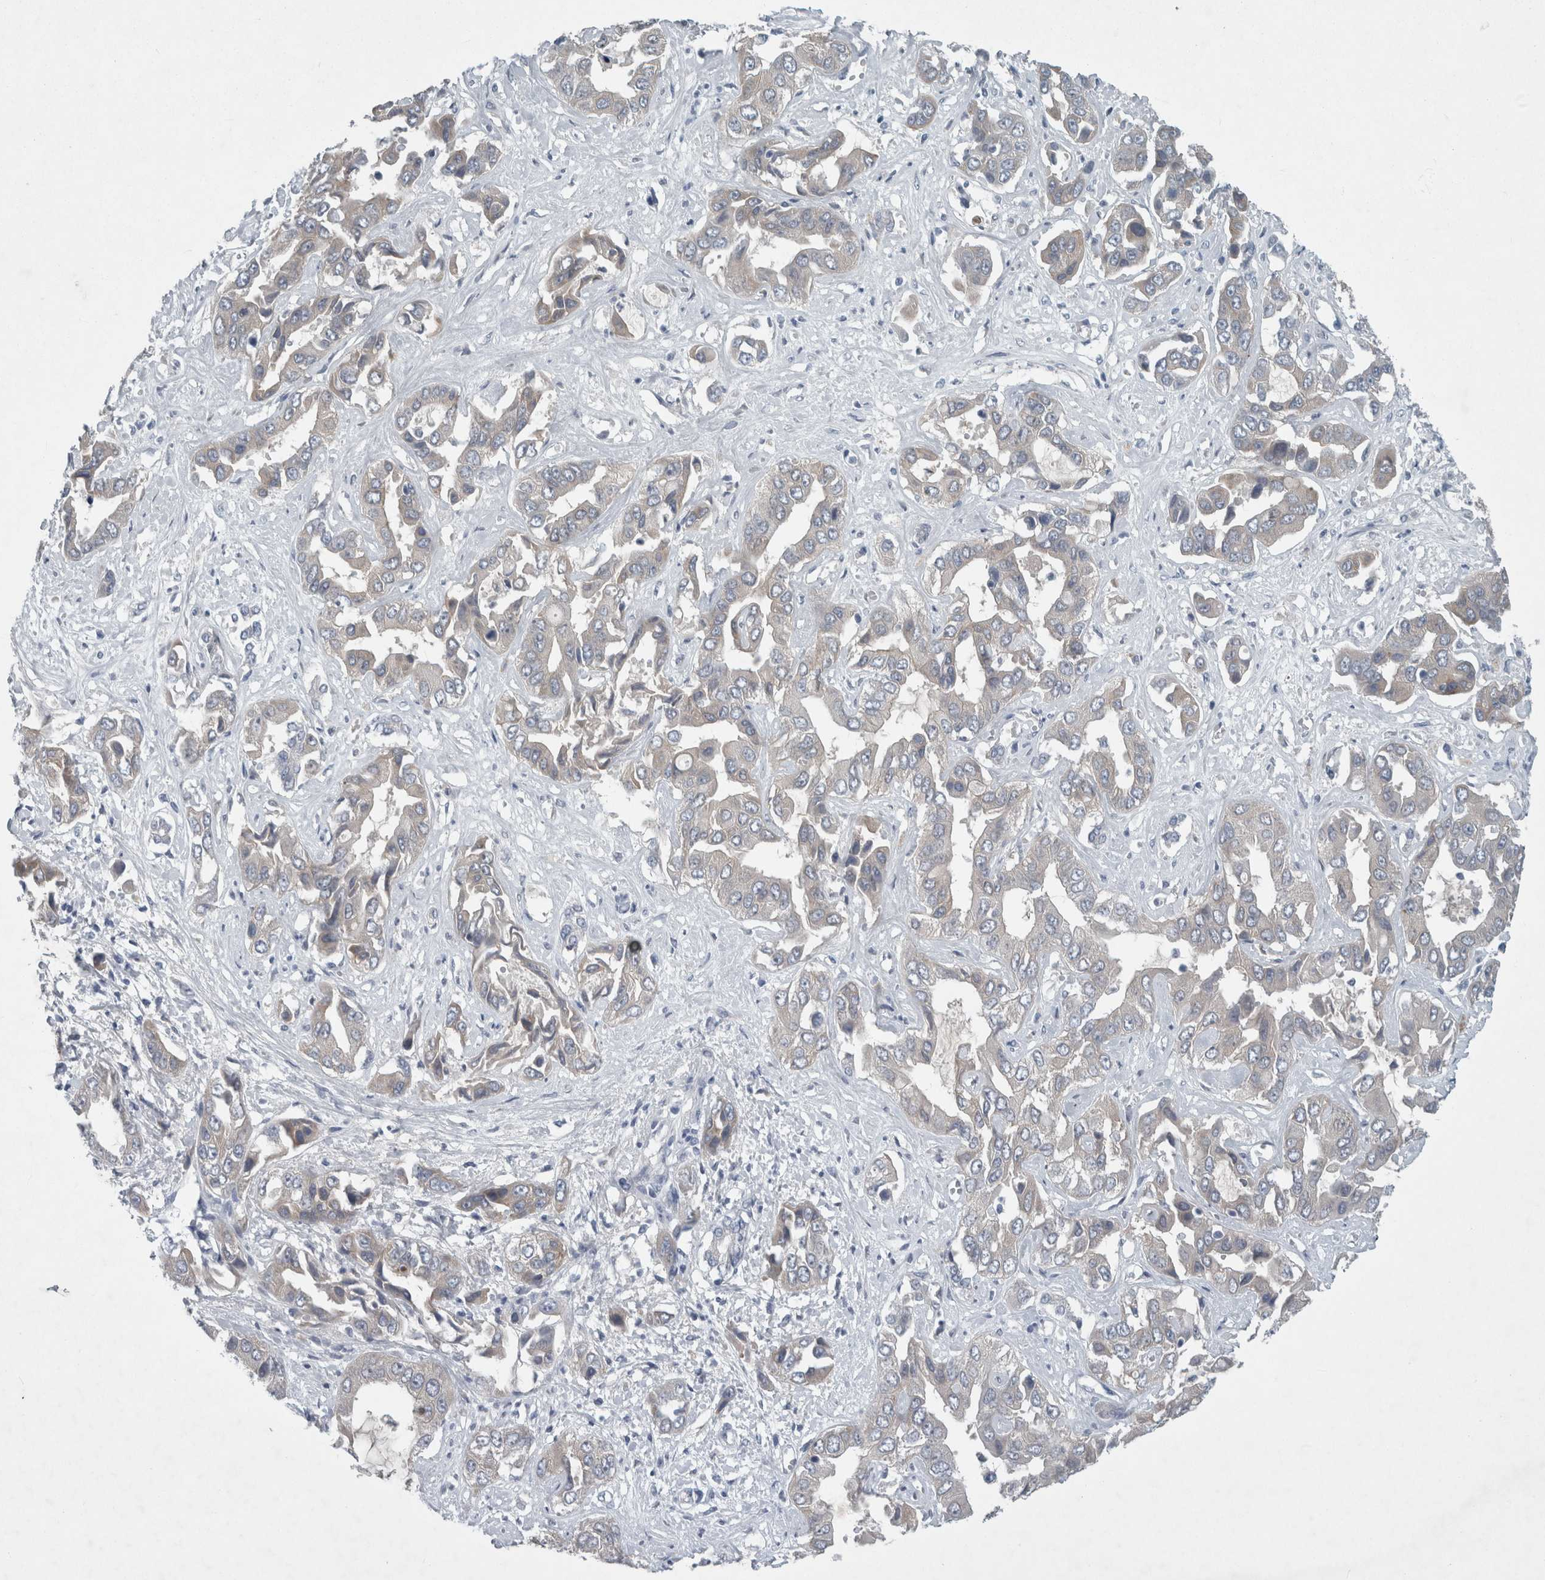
{"staining": {"intensity": "negative", "quantity": "none", "location": "none"}, "tissue": "liver cancer", "cell_type": "Tumor cells", "image_type": "cancer", "snomed": [{"axis": "morphology", "description": "Cholangiocarcinoma"}, {"axis": "topography", "description": "Liver"}], "caption": "There is no significant positivity in tumor cells of liver cancer (cholangiocarcinoma). (DAB (3,3'-diaminobenzidine) immunohistochemistry (IHC) with hematoxylin counter stain).", "gene": "FAM83H", "patient": {"sex": "female", "age": 52}}